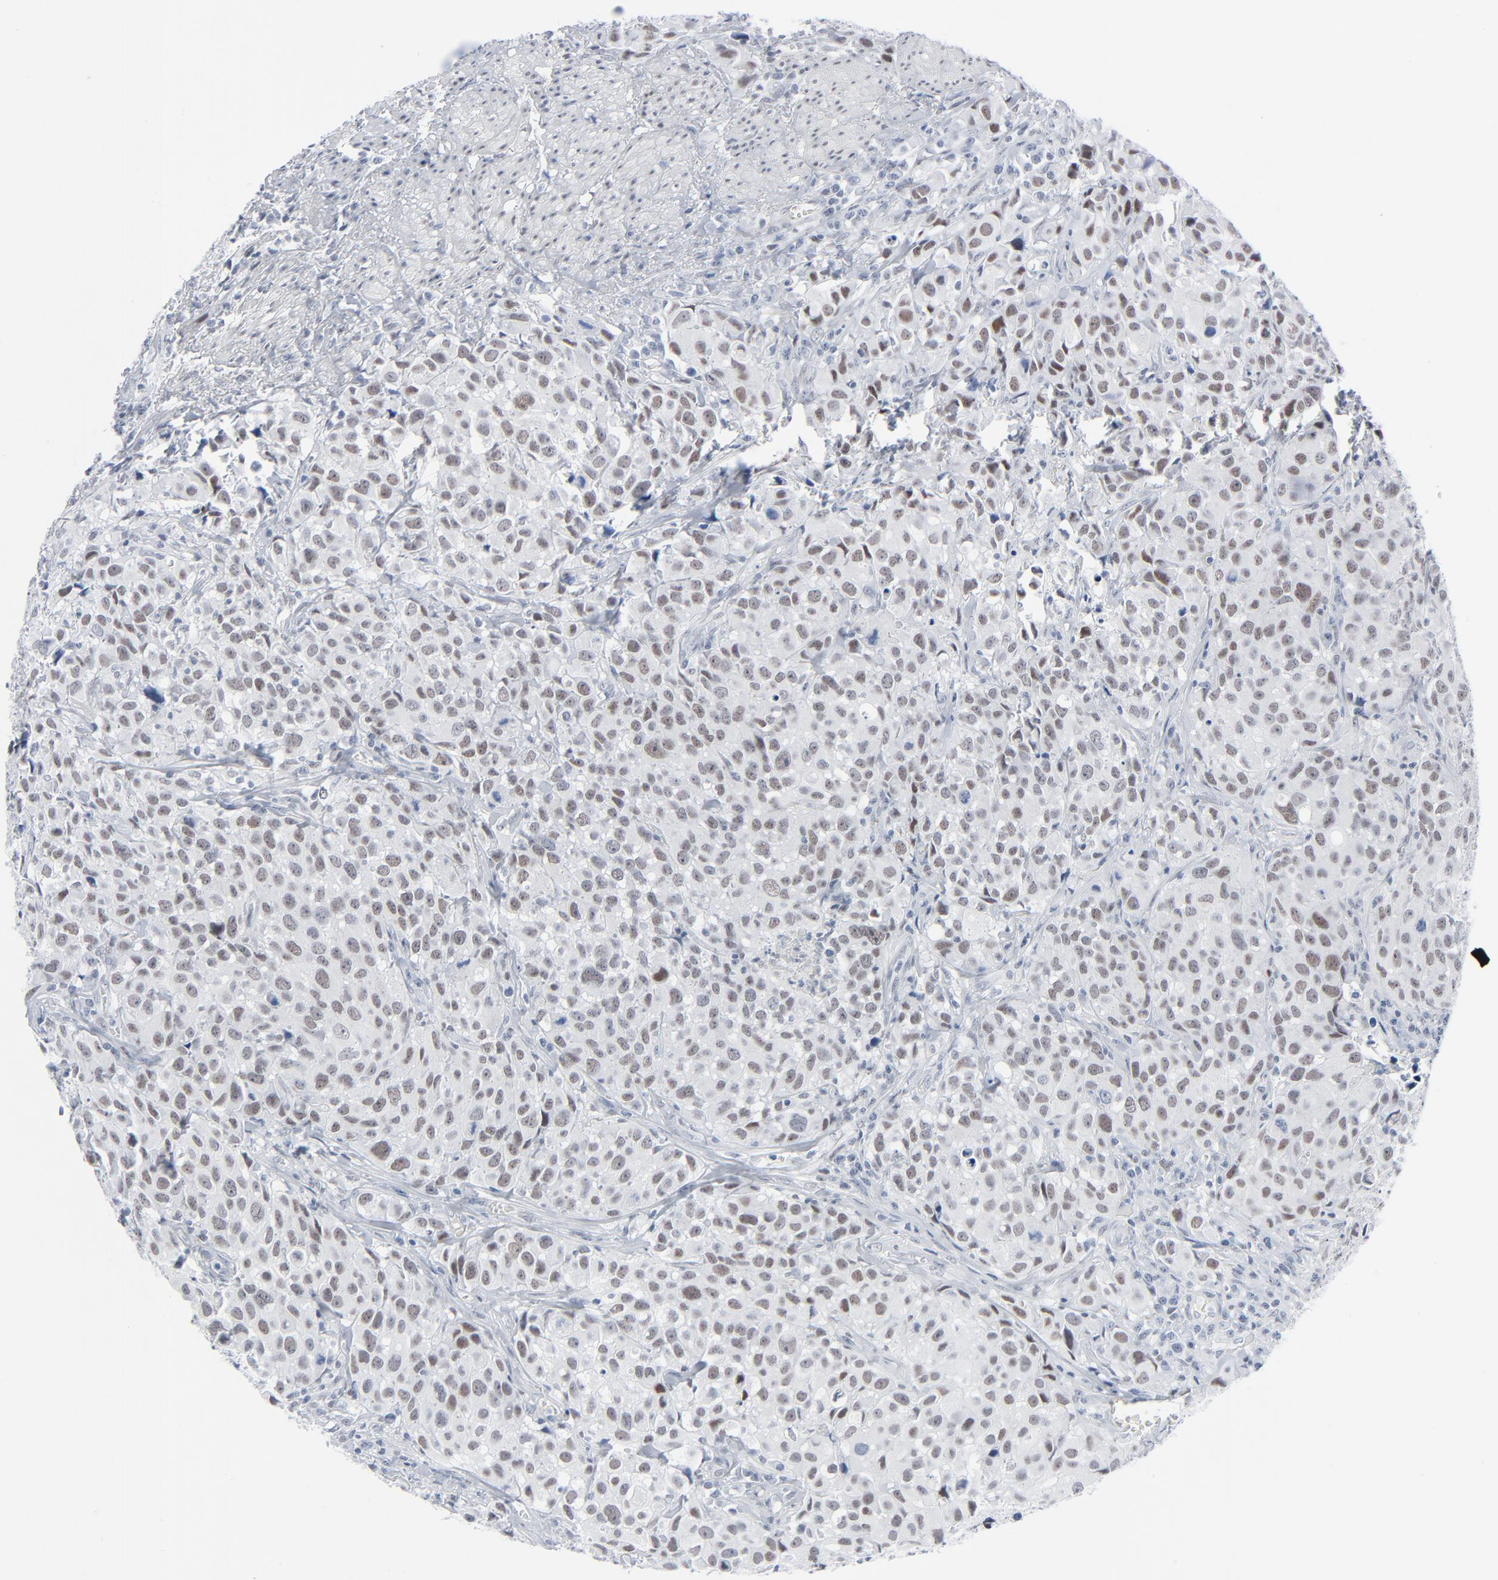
{"staining": {"intensity": "weak", "quantity": ">75%", "location": "nuclear"}, "tissue": "urothelial cancer", "cell_type": "Tumor cells", "image_type": "cancer", "snomed": [{"axis": "morphology", "description": "Urothelial carcinoma, High grade"}, {"axis": "topography", "description": "Urinary bladder"}], "caption": "Immunohistochemical staining of human urothelial cancer exhibits low levels of weak nuclear protein positivity in about >75% of tumor cells. (Stains: DAB (3,3'-diaminobenzidine) in brown, nuclei in blue, Microscopy: brightfield microscopy at high magnification).", "gene": "SIRT1", "patient": {"sex": "female", "age": 75}}